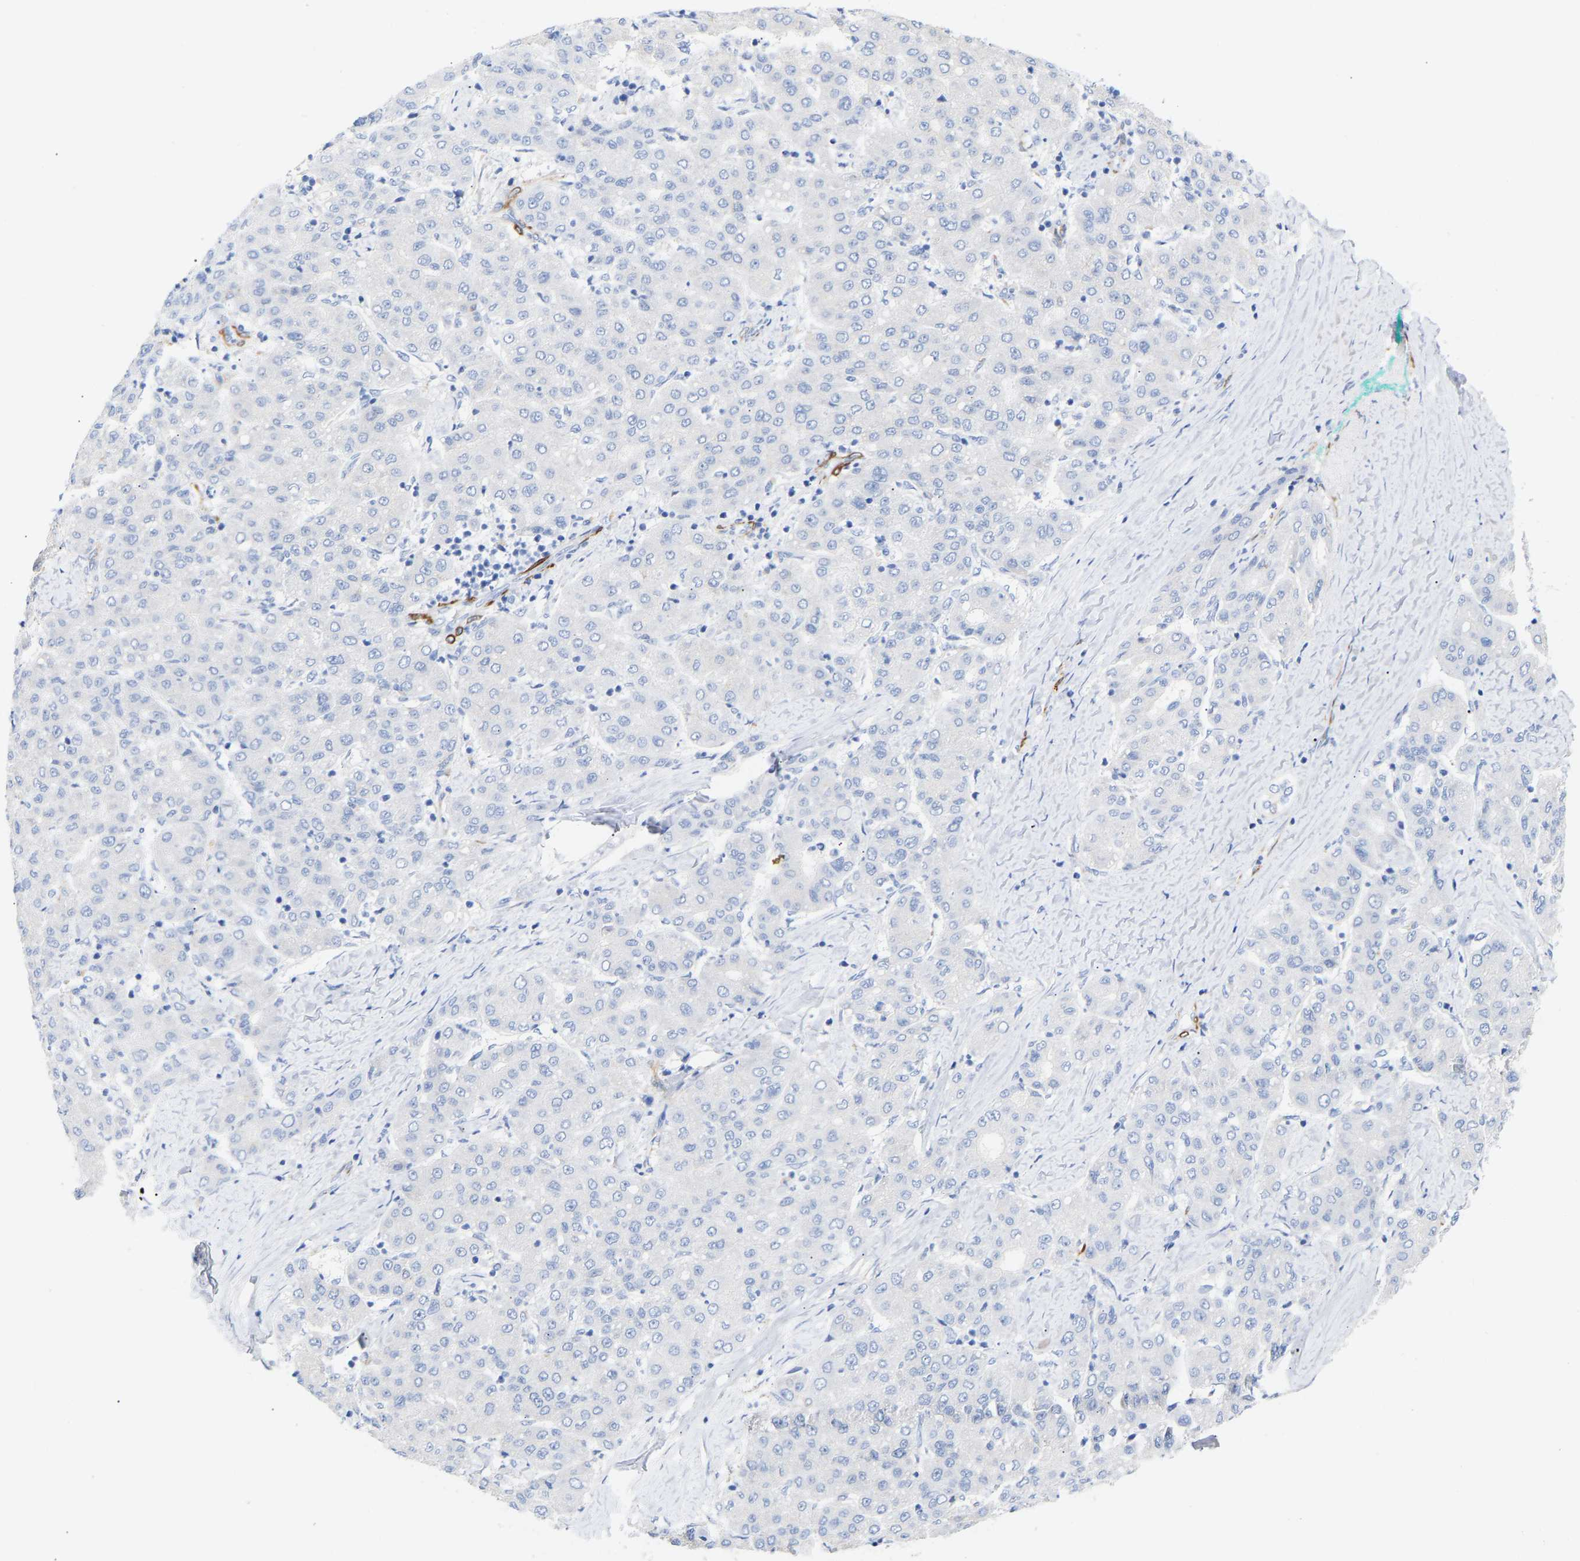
{"staining": {"intensity": "negative", "quantity": "none", "location": "none"}, "tissue": "liver cancer", "cell_type": "Tumor cells", "image_type": "cancer", "snomed": [{"axis": "morphology", "description": "Carcinoma, Hepatocellular, NOS"}, {"axis": "topography", "description": "Liver"}], "caption": "A histopathology image of liver cancer (hepatocellular carcinoma) stained for a protein displays no brown staining in tumor cells.", "gene": "AMPH", "patient": {"sex": "male", "age": 65}}